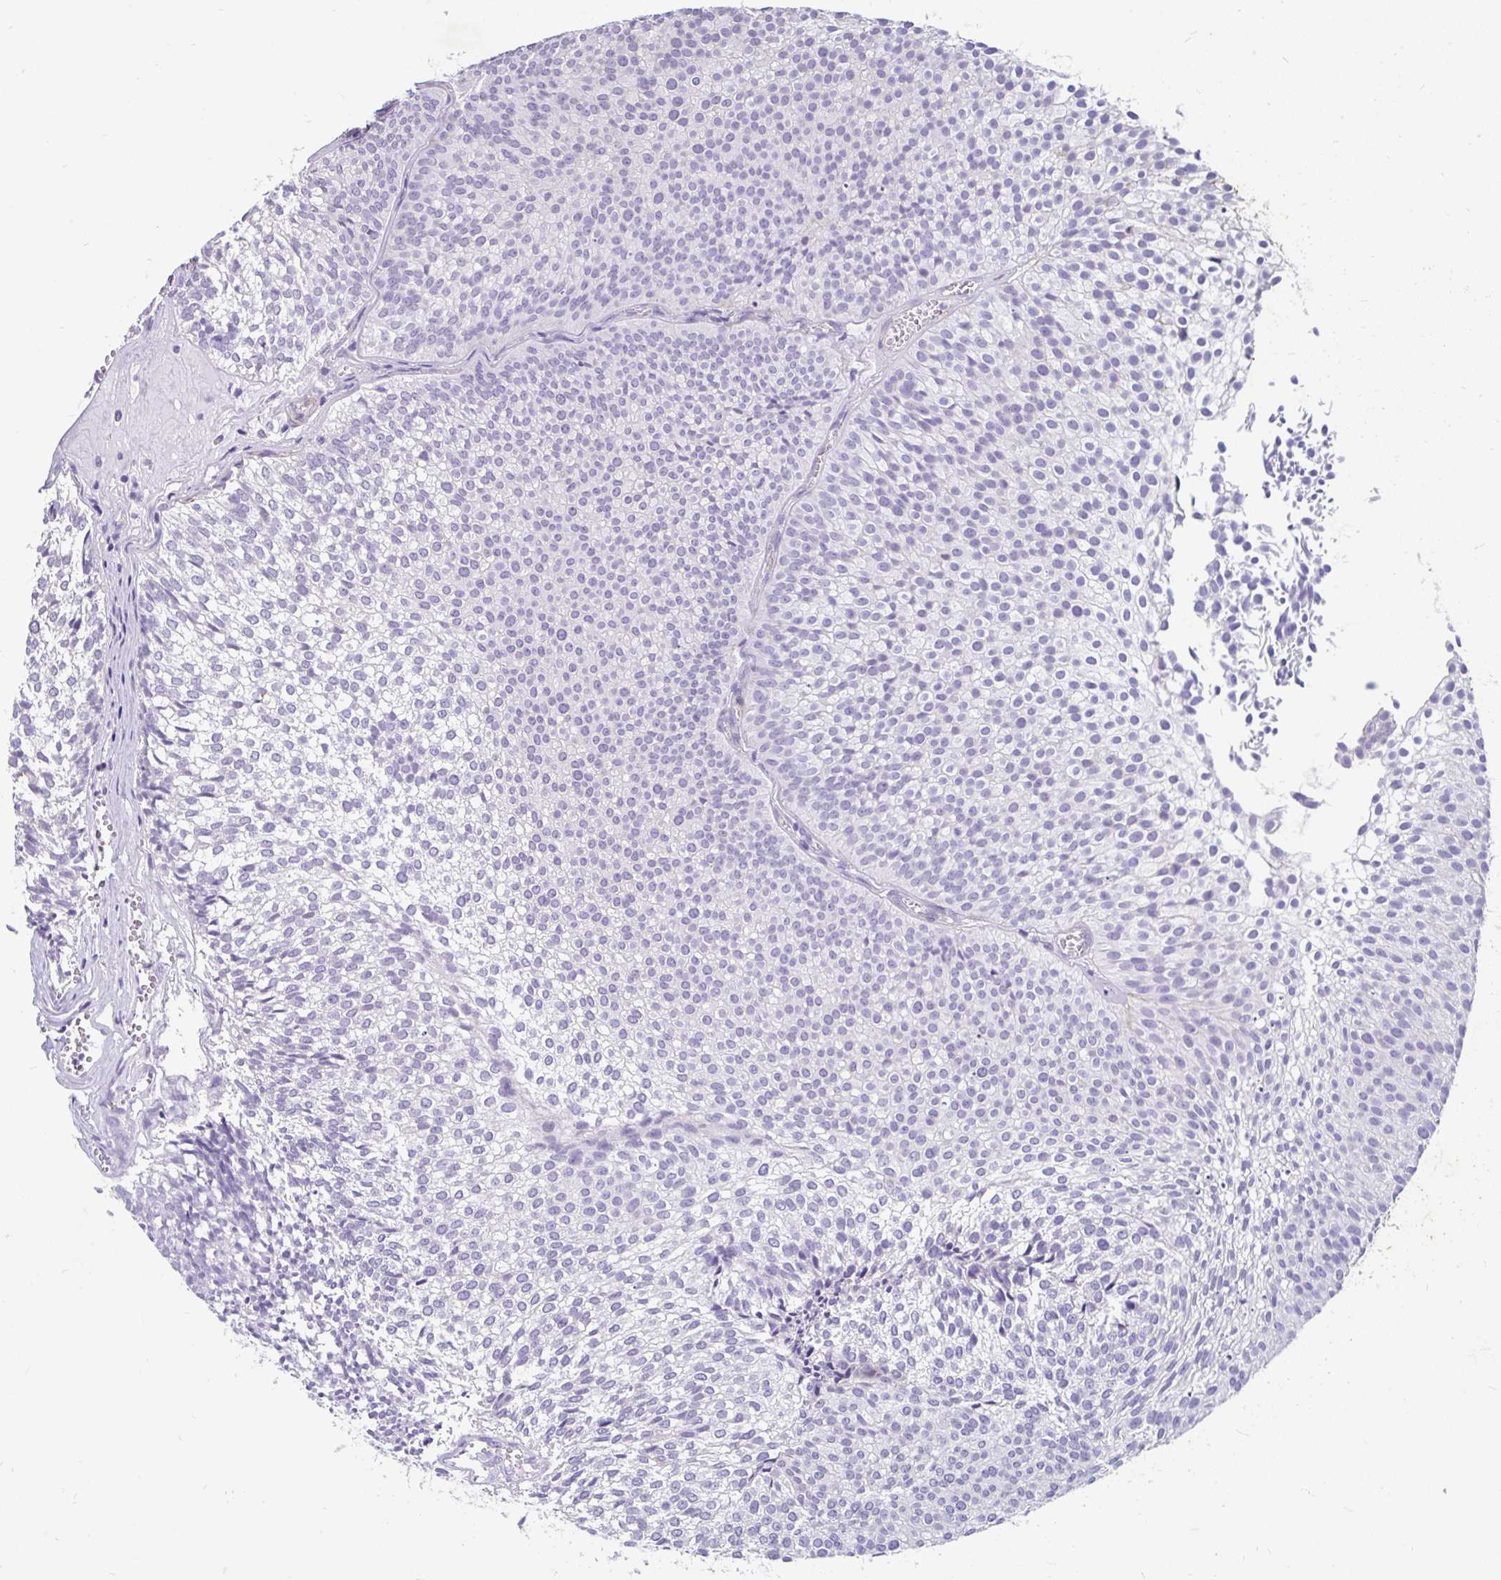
{"staining": {"intensity": "negative", "quantity": "none", "location": "none"}, "tissue": "urothelial cancer", "cell_type": "Tumor cells", "image_type": "cancer", "snomed": [{"axis": "morphology", "description": "Urothelial carcinoma, Low grade"}, {"axis": "topography", "description": "Urinary bladder"}], "caption": "This histopathology image is of urothelial cancer stained with immunohistochemistry (IHC) to label a protein in brown with the nuclei are counter-stained blue. There is no expression in tumor cells. Brightfield microscopy of immunohistochemistry stained with DAB (brown) and hematoxylin (blue), captured at high magnification.", "gene": "EML5", "patient": {"sex": "male", "age": 91}}